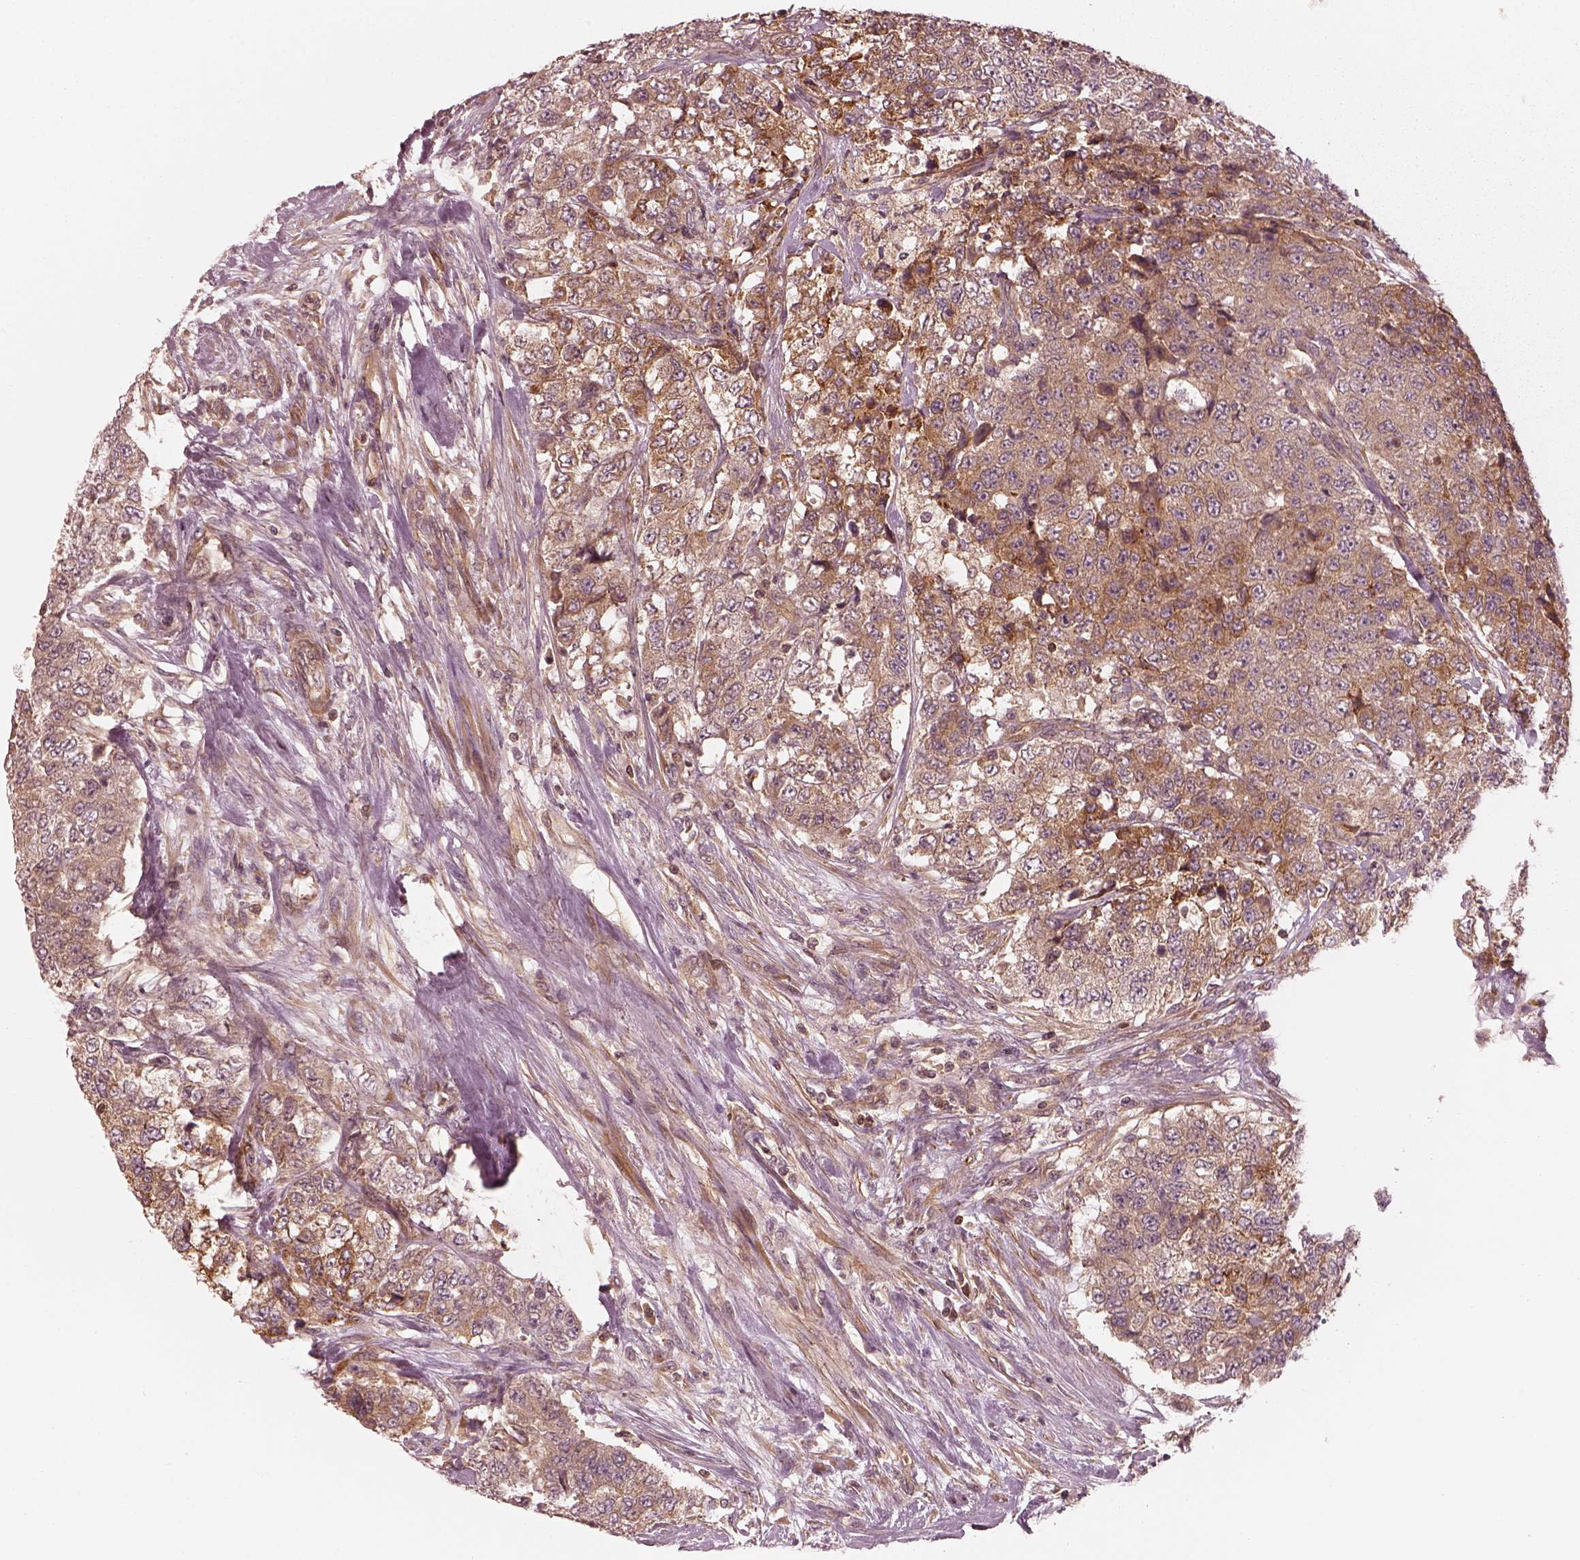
{"staining": {"intensity": "strong", "quantity": "25%-75%", "location": "cytoplasmic/membranous"}, "tissue": "urothelial cancer", "cell_type": "Tumor cells", "image_type": "cancer", "snomed": [{"axis": "morphology", "description": "Urothelial carcinoma, High grade"}, {"axis": "topography", "description": "Urinary bladder"}], "caption": "Approximately 25%-75% of tumor cells in urothelial carcinoma (high-grade) reveal strong cytoplasmic/membranous protein expression as visualized by brown immunohistochemical staining.", "gene": "FAM107B", "patient": {"sex": "female", "age": 78}}